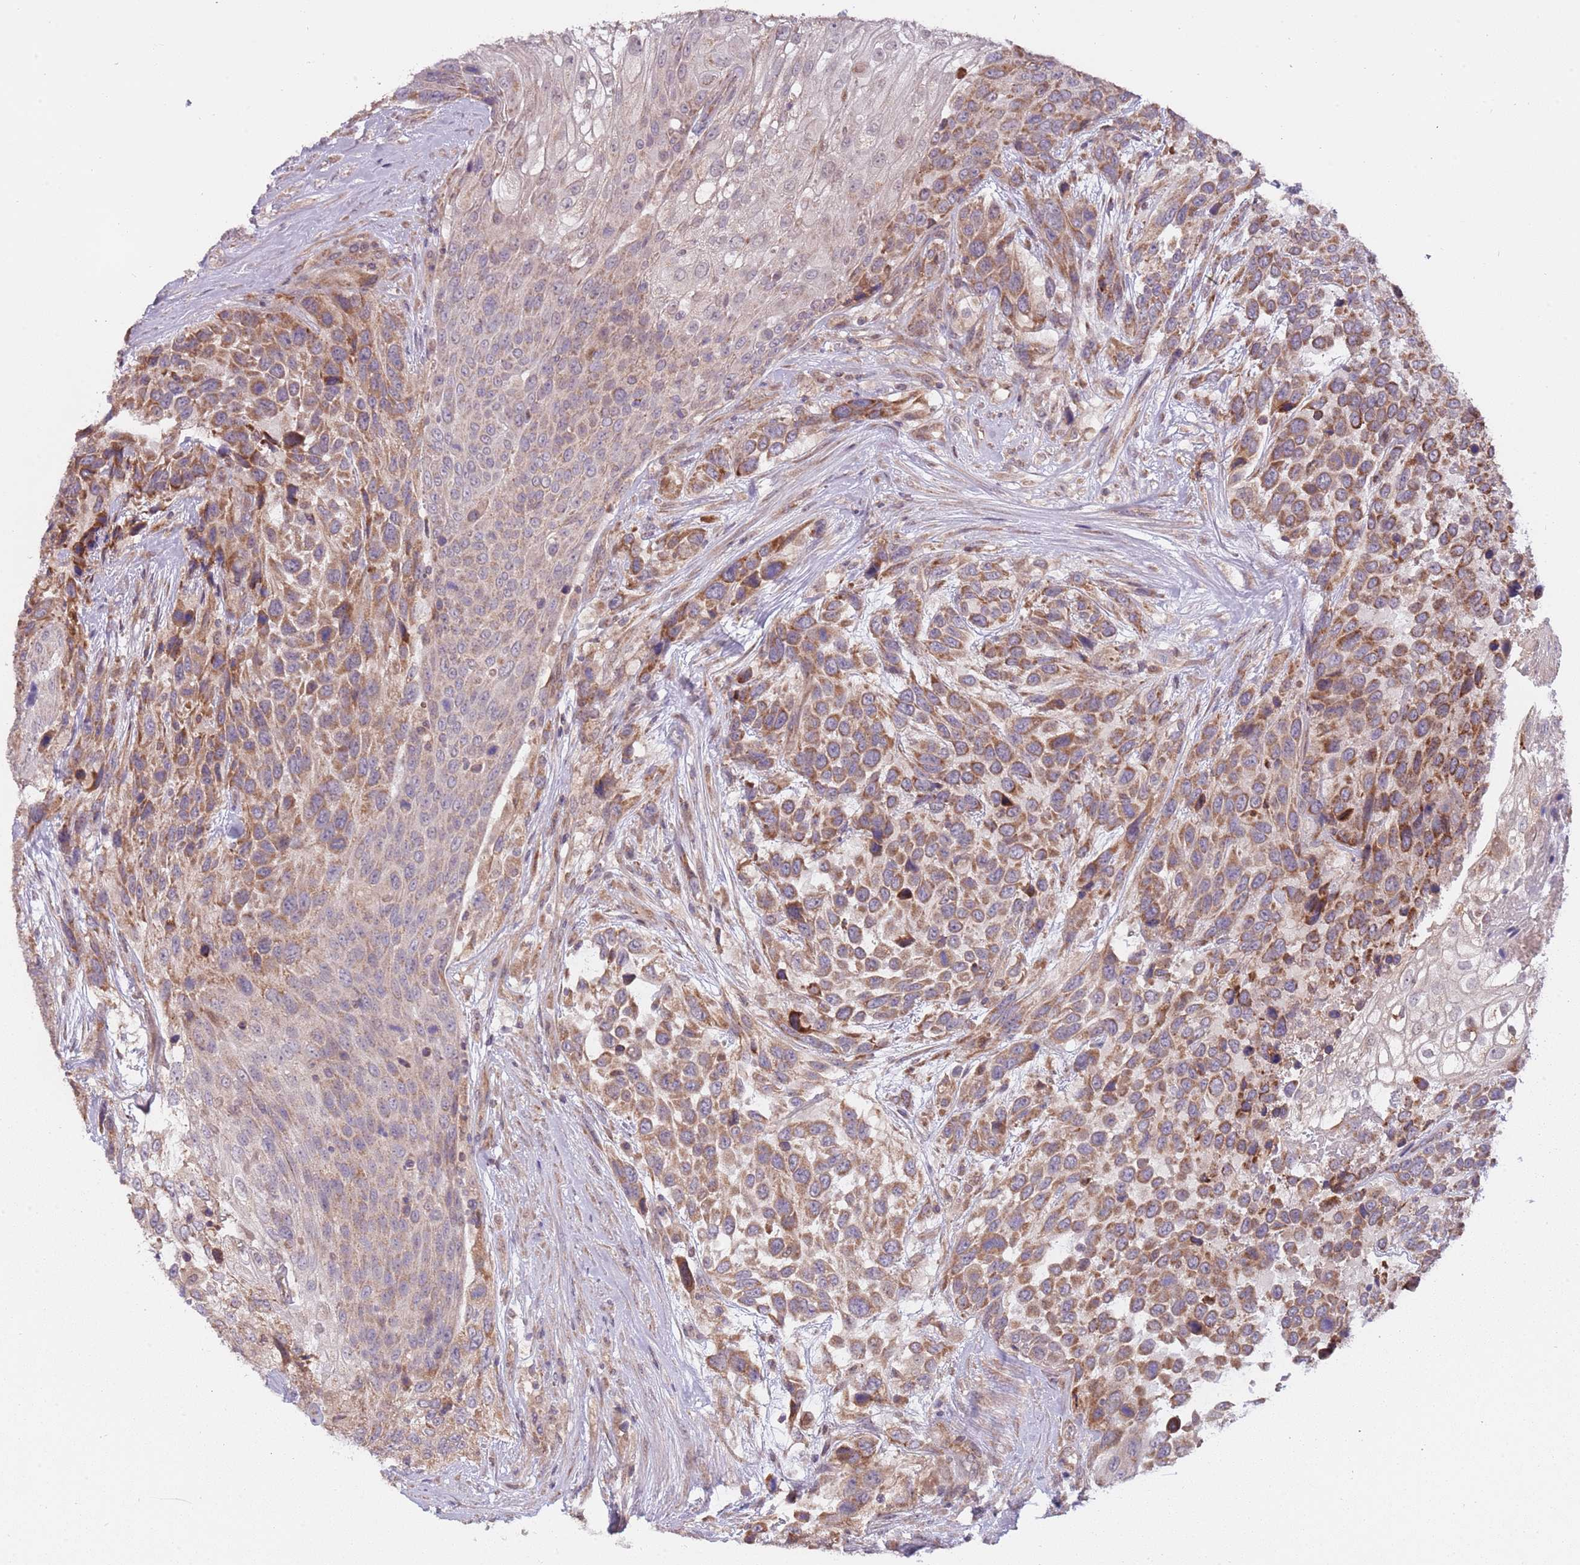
{"staining": {"intensity": "moderate", "quantity": ">75%", "location": "cytoplasmic/membranous"}, "tissue": "urothelial cancer", "cell_type": "Tumor cells", "image_type": "cancer", "snomed": [{"axis": "morphology", "description": "Urothelial carcinoma, High grade"}, {"axis": "topography", "description": "Urinary bladder"}], "caption": "High-grade urothelial carcinoma was stained to show a protein in brown. There is medium levels of moderate cytoplasmic/membranous staining in about >75% of tumor cells.", "gene": "RNF181", "patient": {"sex": "female", "age": 70}}